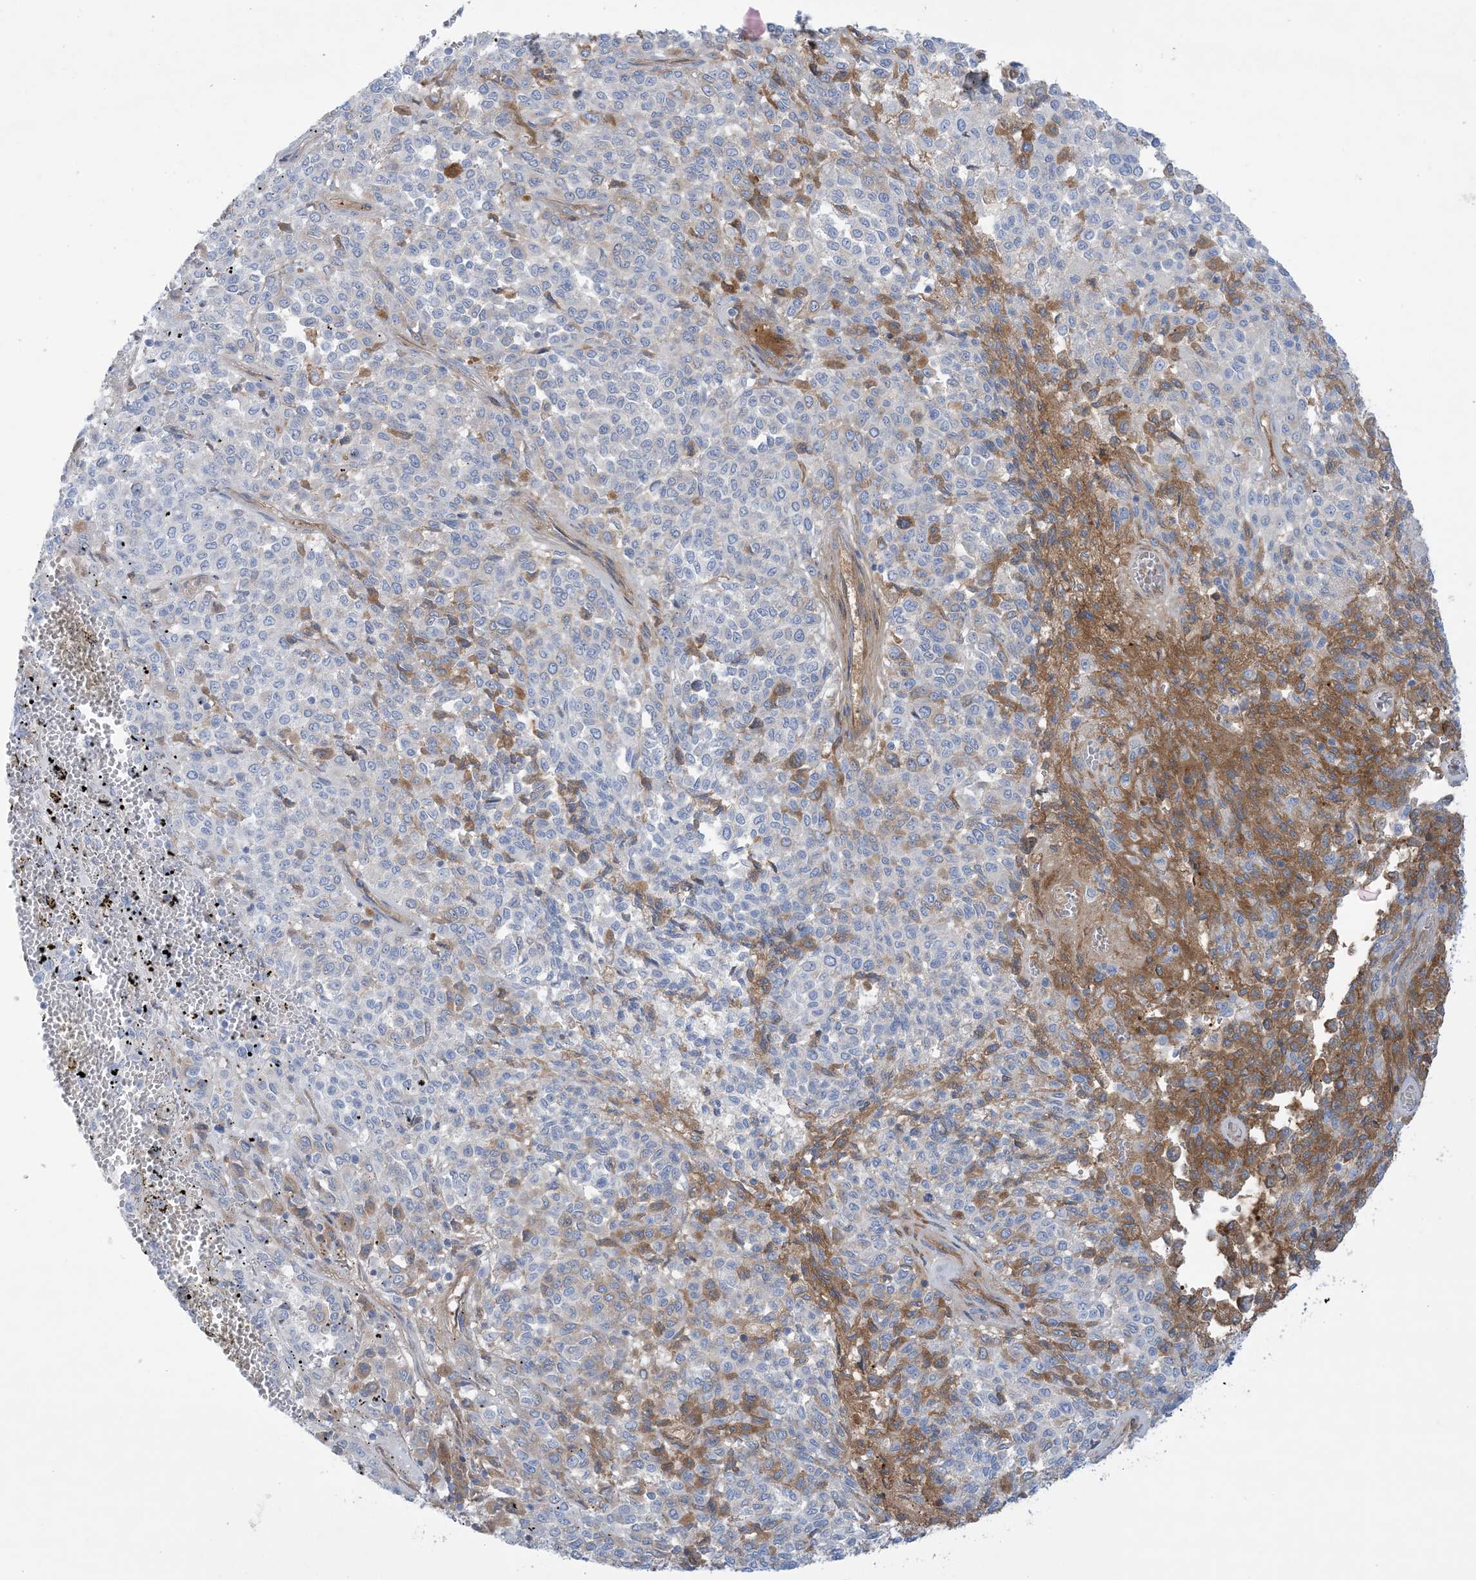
{"staining": {"intensity": "negative", "quantity": "none", "location": "none"}, "tissue": "melanoma", "cell_type": "Tumor cells", "image_type": "cancer", "snomed": [{"axis": "morphology", "description": "Malignant melanoma, Metastatic site"}, {"axis": "topography", "description": "Pancreas"}], "caption": "The immunohistochemistry micrograph has no significant expression in tumor cells of melanoma tissue.", "gene": "ATP11C", "patient": {"sex": "female", "age": 30}}